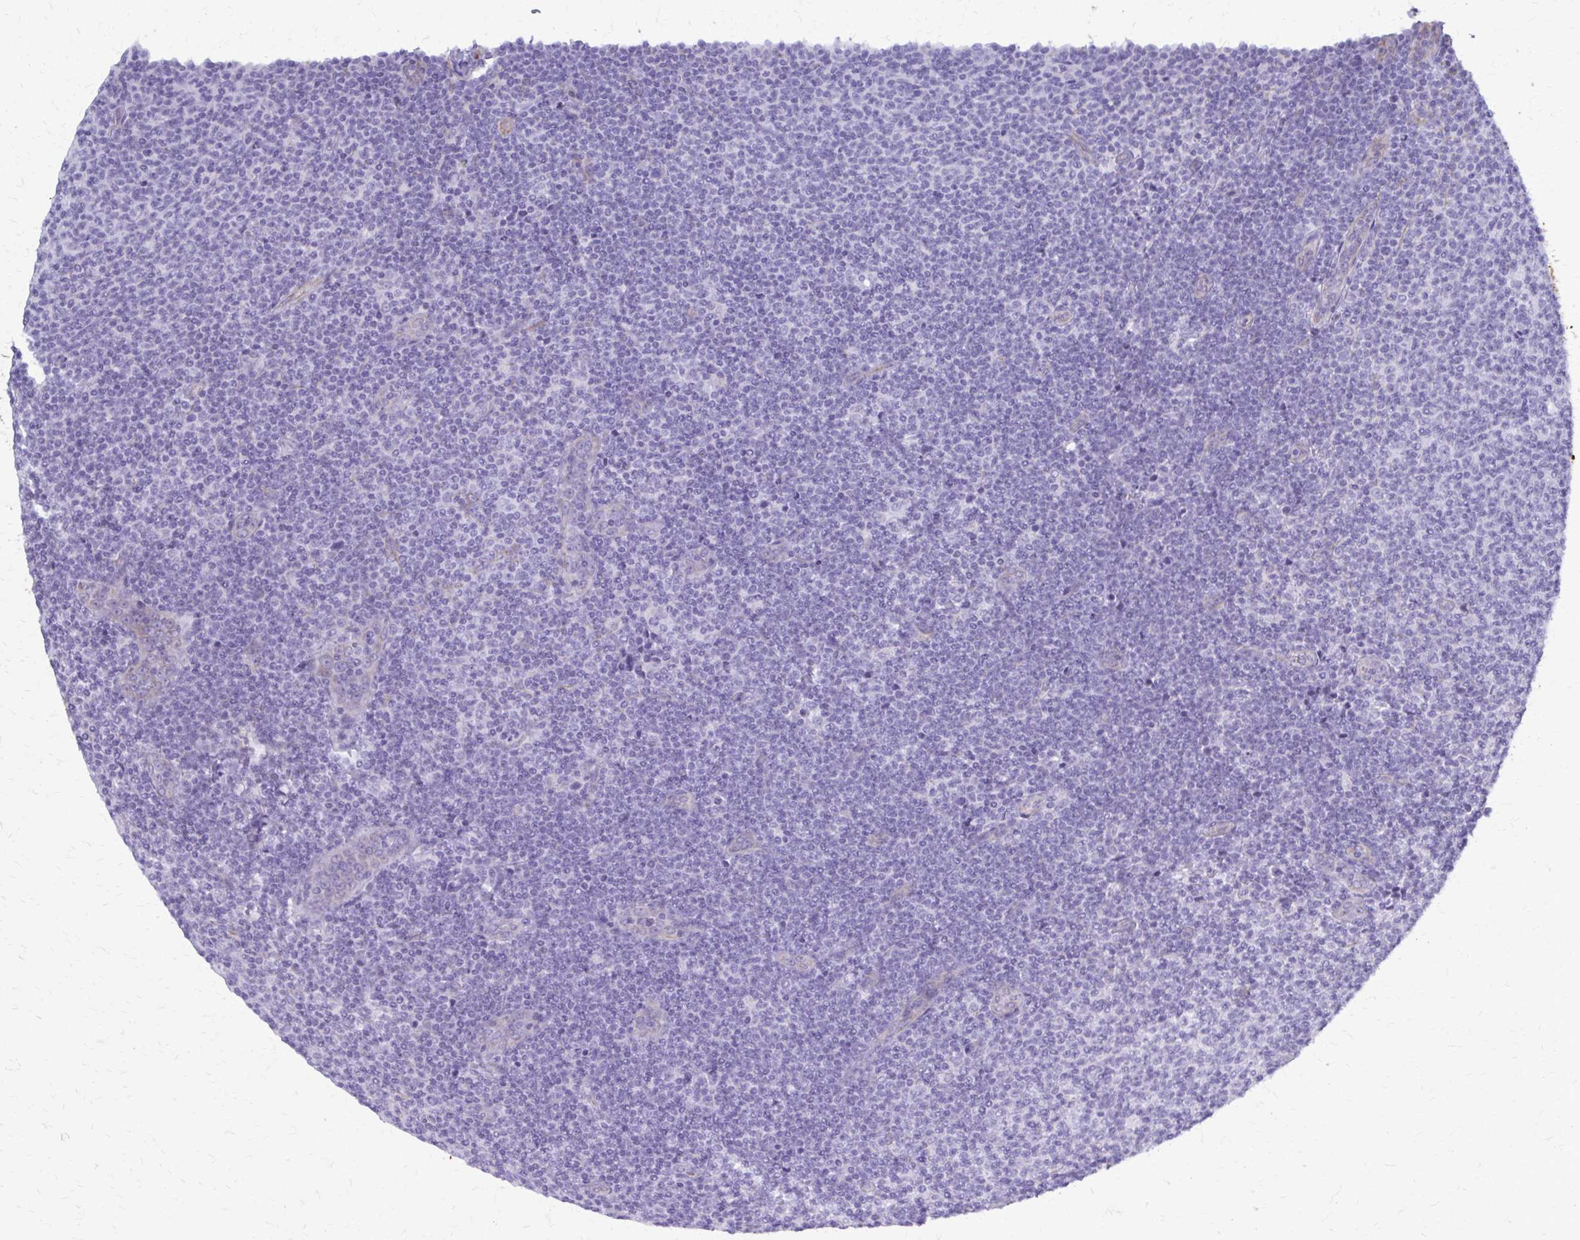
{"staining": {"intensity": "negative", "quantity": "none", "location": "none"}, "tissue": "lymphoma", "cell_type": "Tumor cells", "image_type": "cancer", "snomed": [{"axis": "morphology", "description": "Malignant lymphoma, non-Hodgkin's type, Low grade"}, {"axis": "topography", "description": "Lymph node"}], "caption": "Tumor cells show no significant protein positivity in lymphoma.", "gene": "GFAP", "patient": {"sex": "male", "age": 66}}